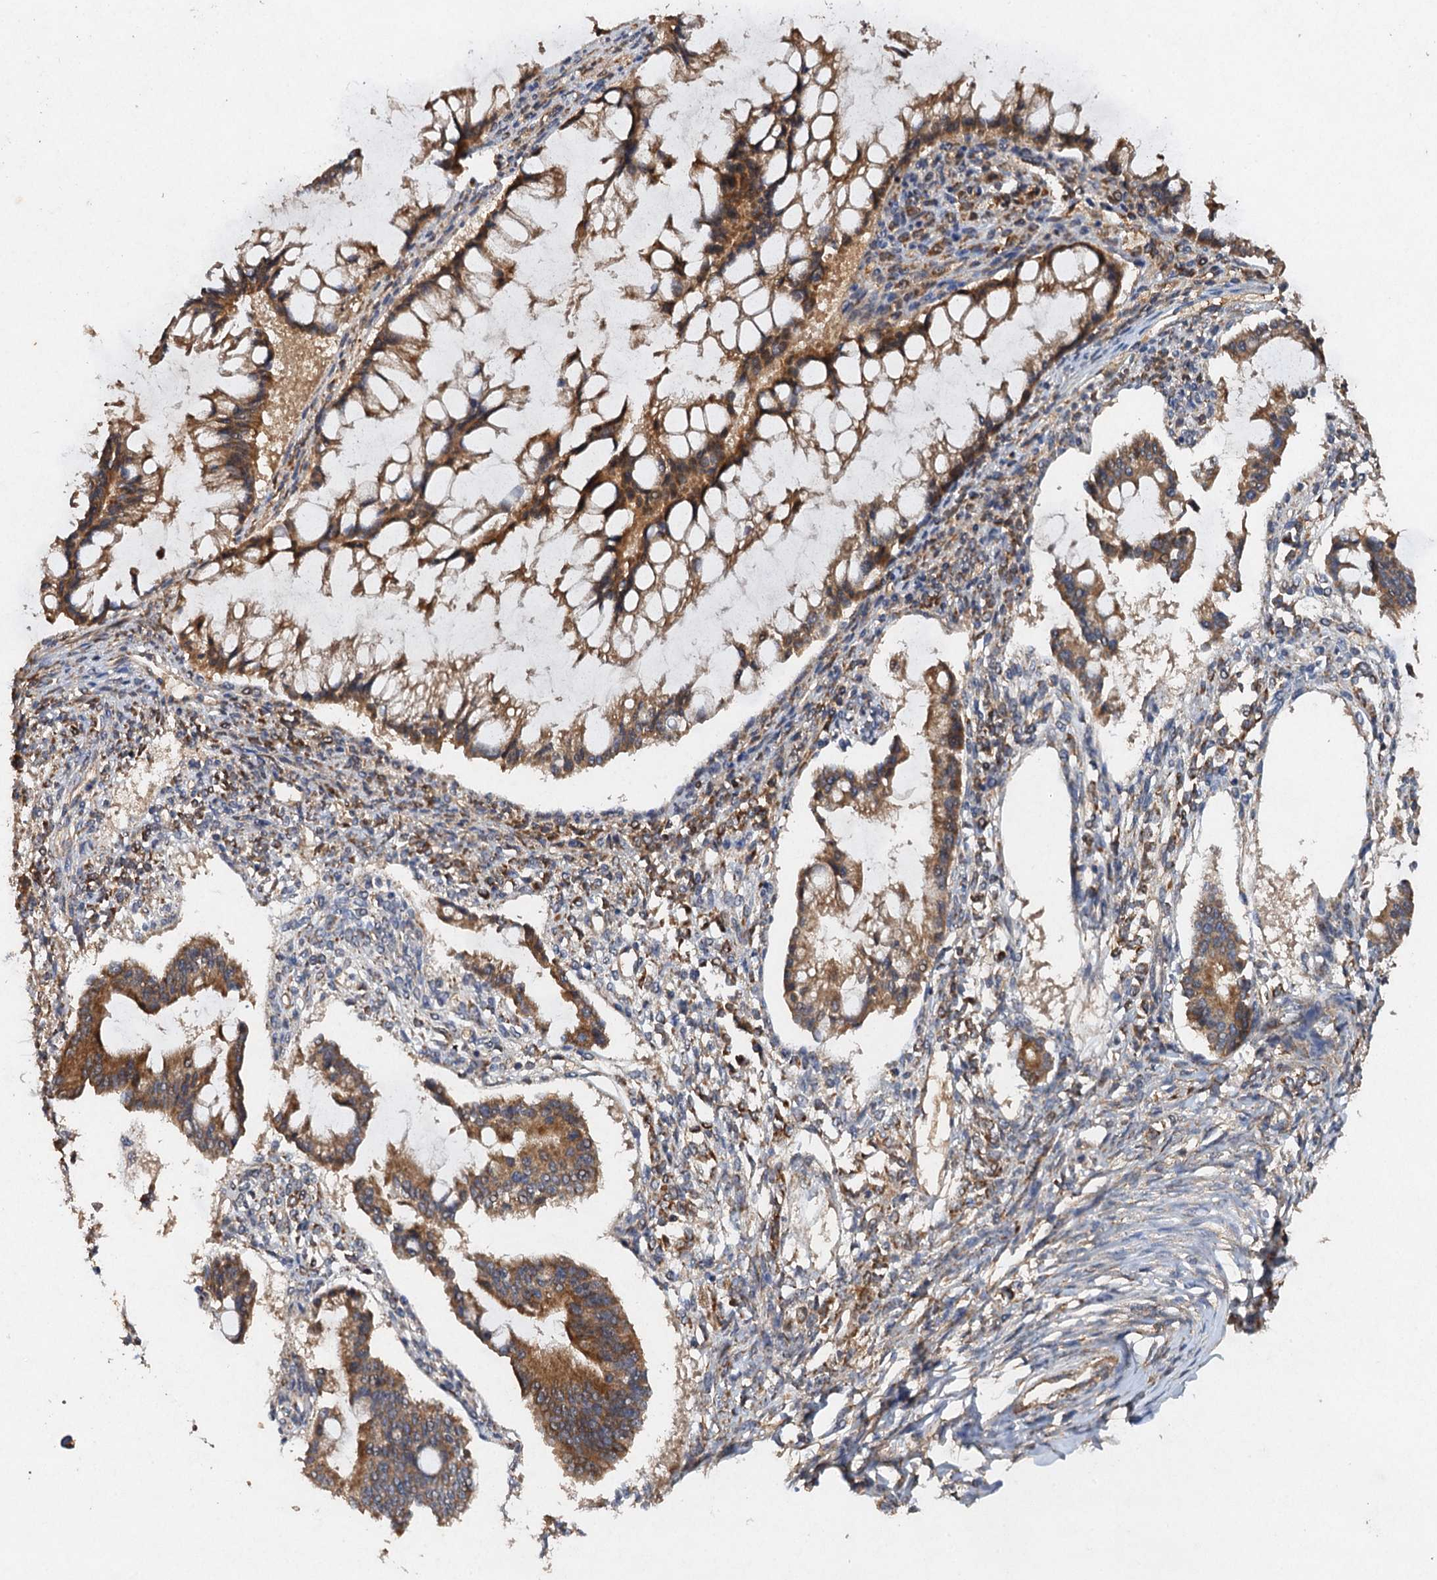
{"staining": {"intensity": "moderate", "quantity": ">75%", "location": "cytoplasmic/membranous"}, "tissue": "ovarian cancer", "cell_type": "Tumor cells", "image_type": "cancer", "snomed": [{"axis": "morphology", "description": "Cystadenocarcinoma, mucinous, NOS"}, {"axis": "topography", "description": "Ovary"}], "caption": "IHC of ovarian cancer demonstrates medium levels of moderate cytoplasmic/membranous staining in about >75% of tumor cells. (brown staining indicates protein expression, while blue staining denotes nuclei).", "gene": "NDUFA13", "patient": {"sex": "female", "age": 73}}